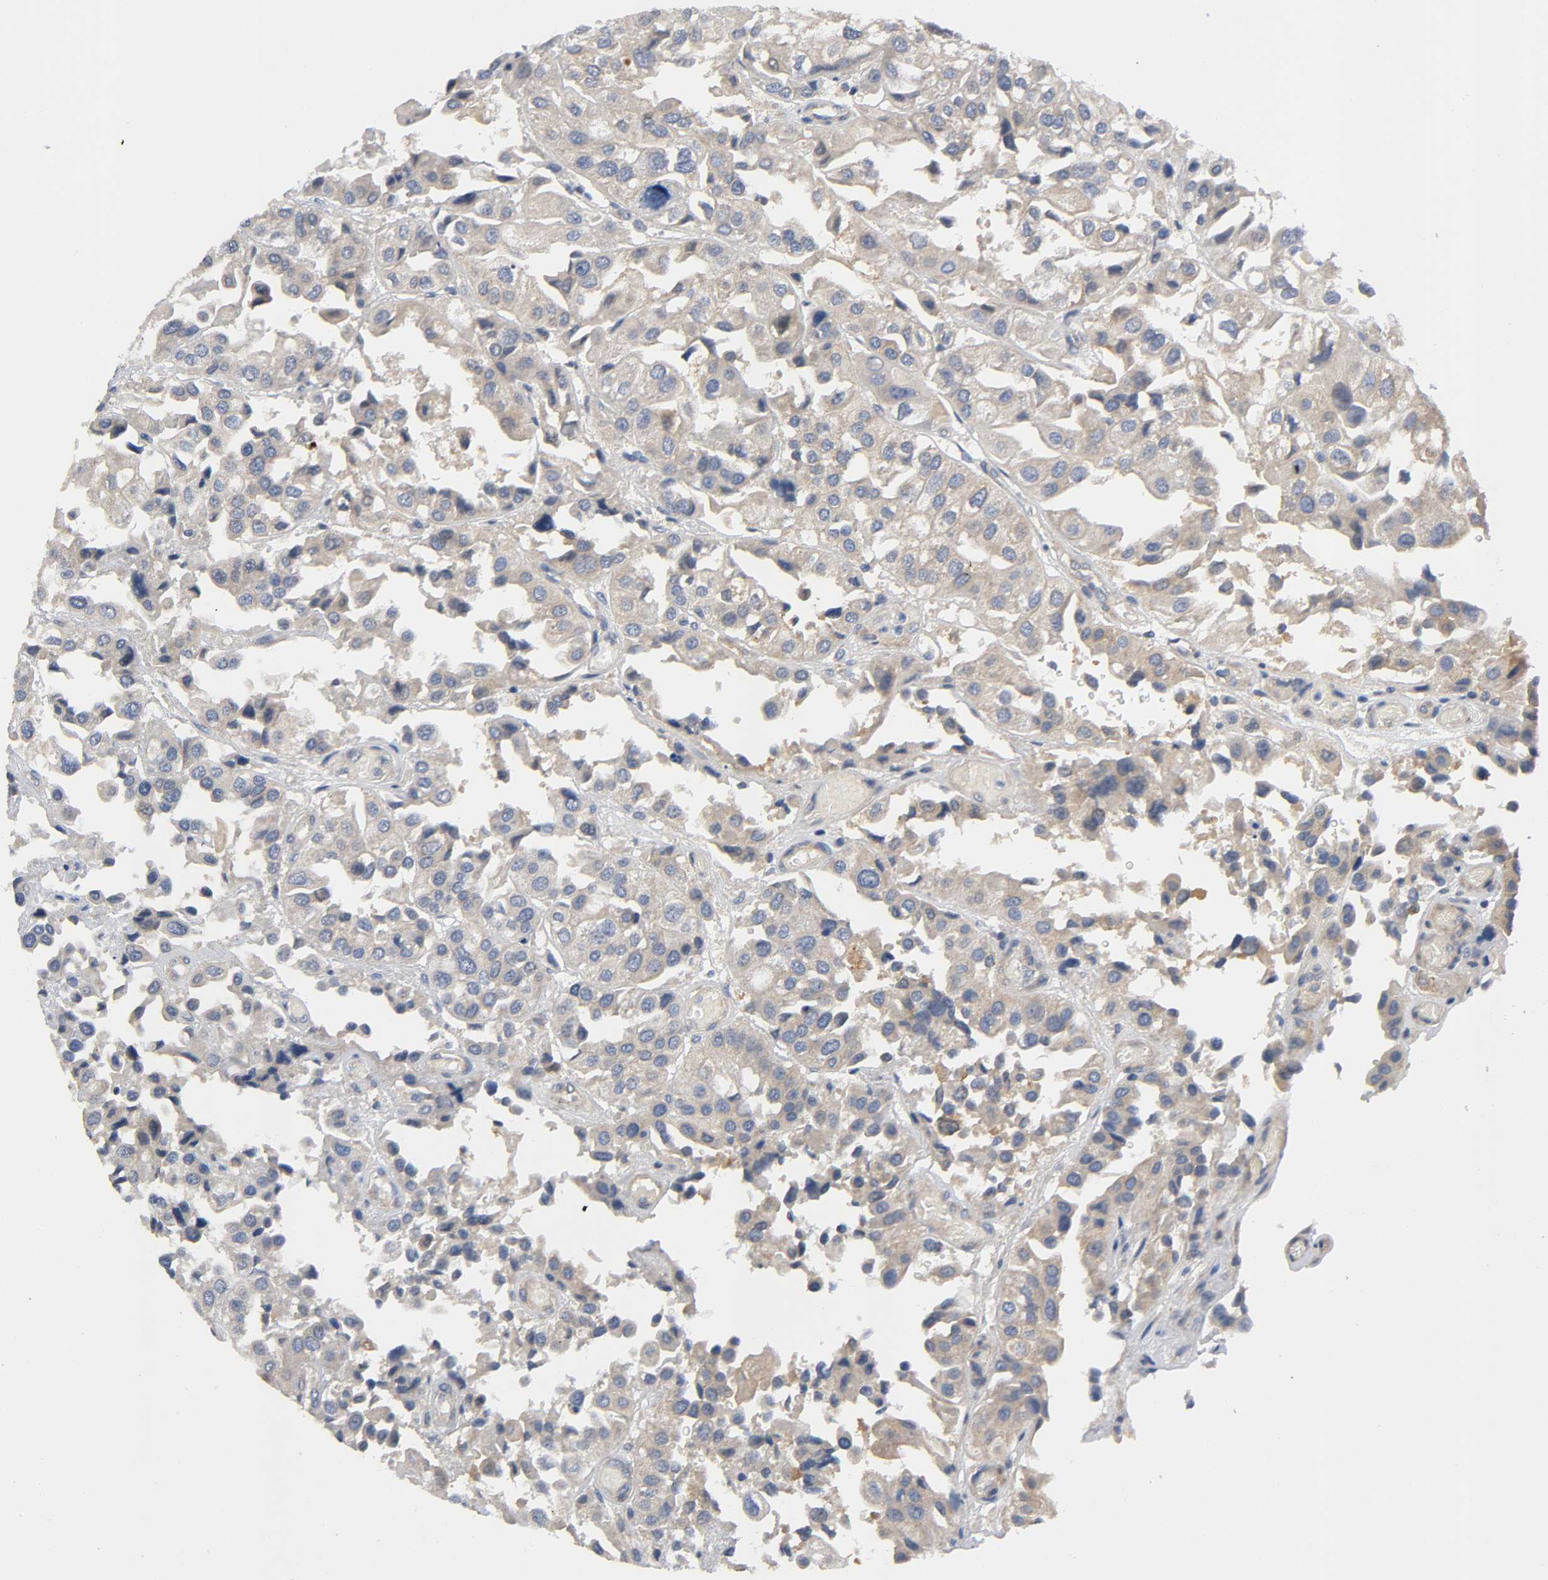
{"staining": {"intensity": "moderate", "quantity": ">75%", "location": "cytoplasmic/membranous"}, "tissue": "urothelial cancer", "cell_type": "Tumor cells", "image_type": "cancer", "snomed": [{"axis": "morphology", "description": "Urothelial carcinoma, High grade"}, {"axis": "topography", "description": "Urinary bladder"}], "caption": "Immunohistochemistry (IHC) (DAB) staining of human urothelial cancer shows moderate cytoplasmic/membranous protein staining in approximately >75% of tumor cells. (Brightfield microscopy of DAB IHC at high magnification).", "gene": "HDAC6", "patient": {"sex": "female", "age": 64}}